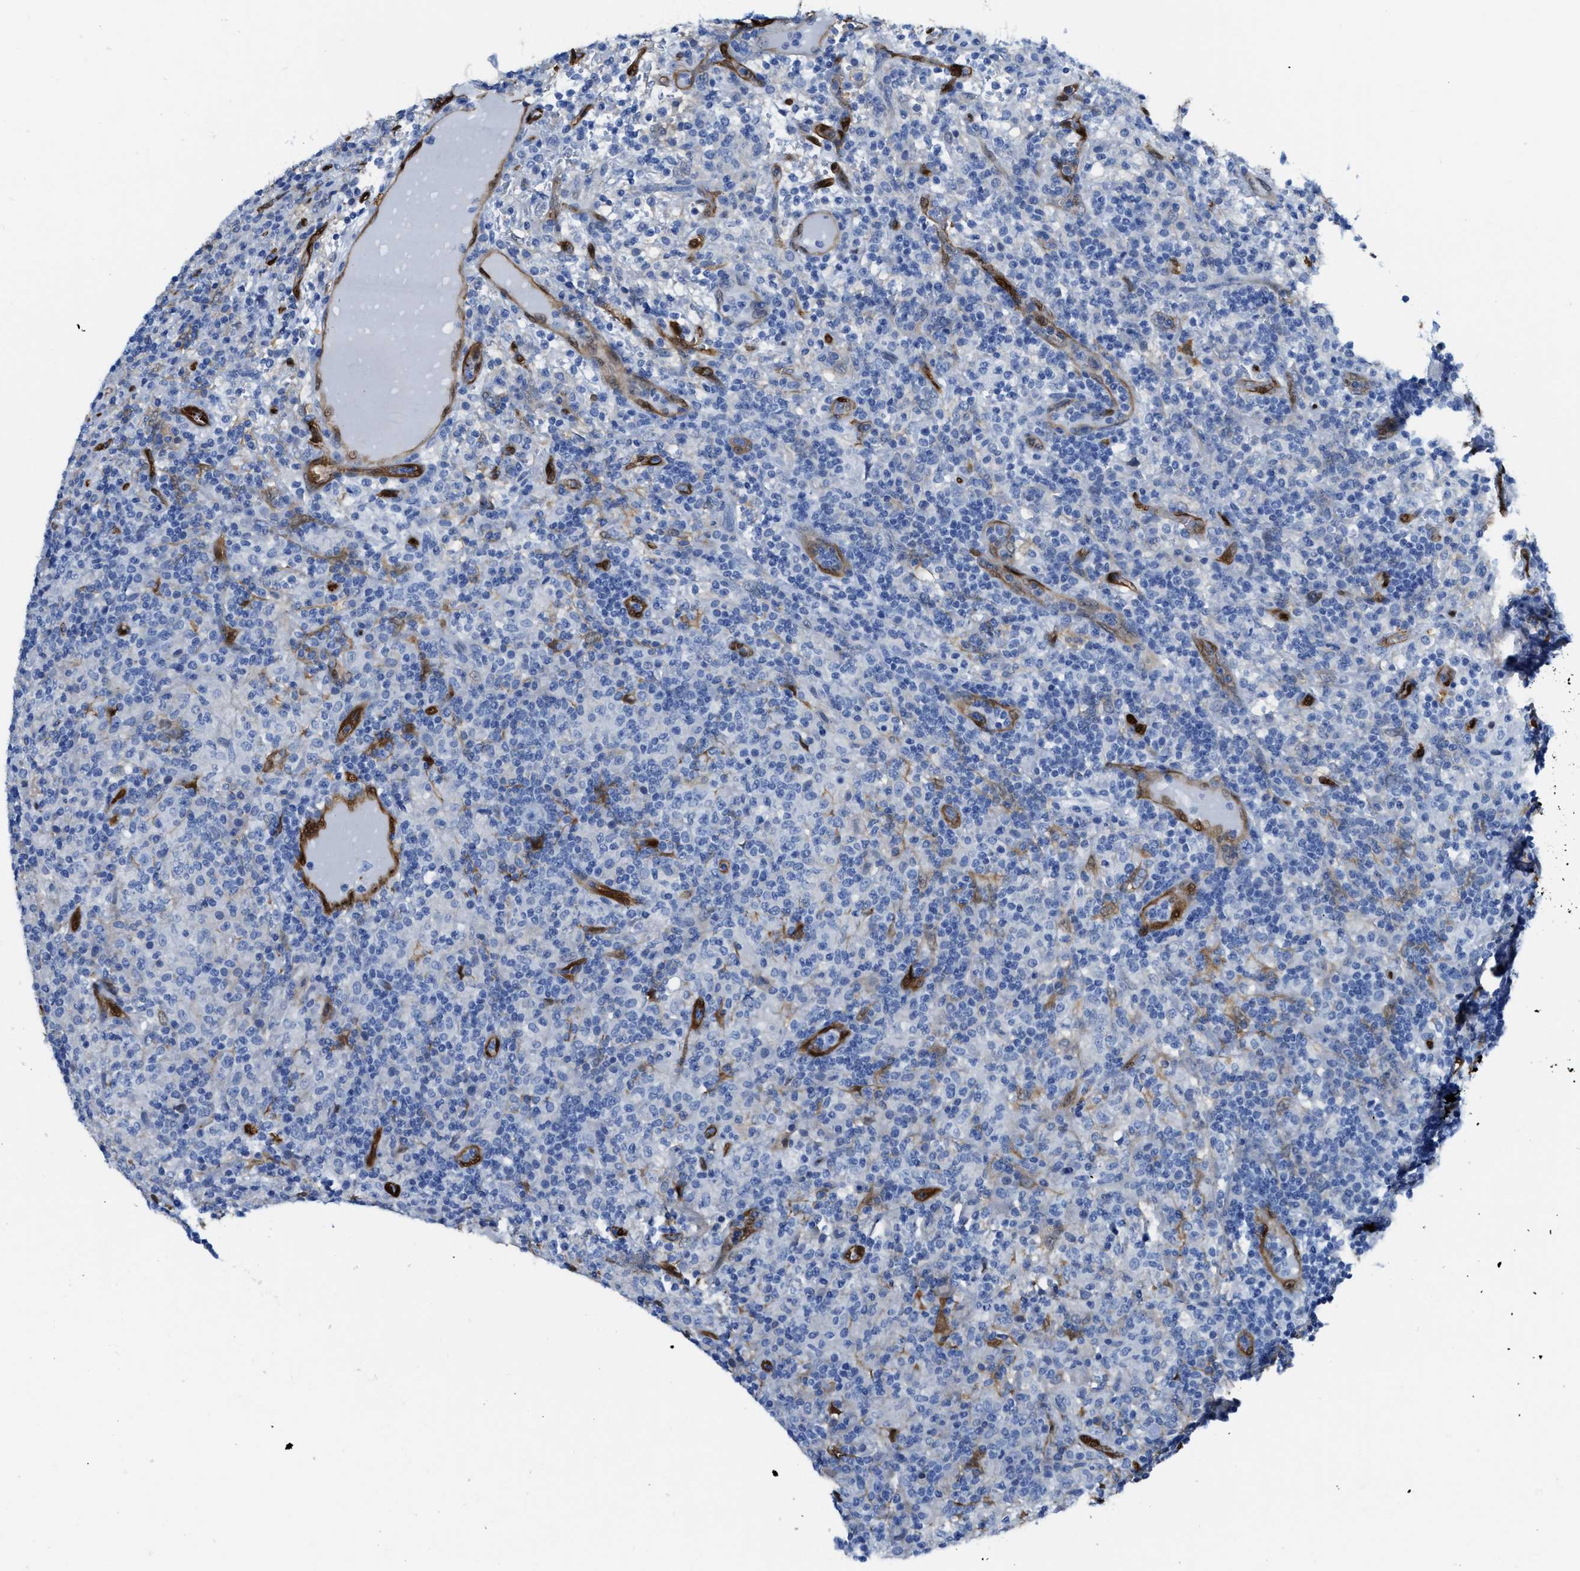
{"staining": {"intensity": "negative", "quantity": "none", "location": "none"}, "tissue": "lymphoma", "cell_type": "Tumor cells", "image_type": "cancer", "snomed": [{"axis": "morphology", "description": "Hodgkin's disease, NOS"}, {"axis": "topography", "description": "Lymph node"}], "caption": "This is an immunohistochemistry (IHC) micrograph of Hodgkin's disease. There is no staining in tumor cells.", "gene": "ASS1", "patient": {"sex": "male", "age": 70}}